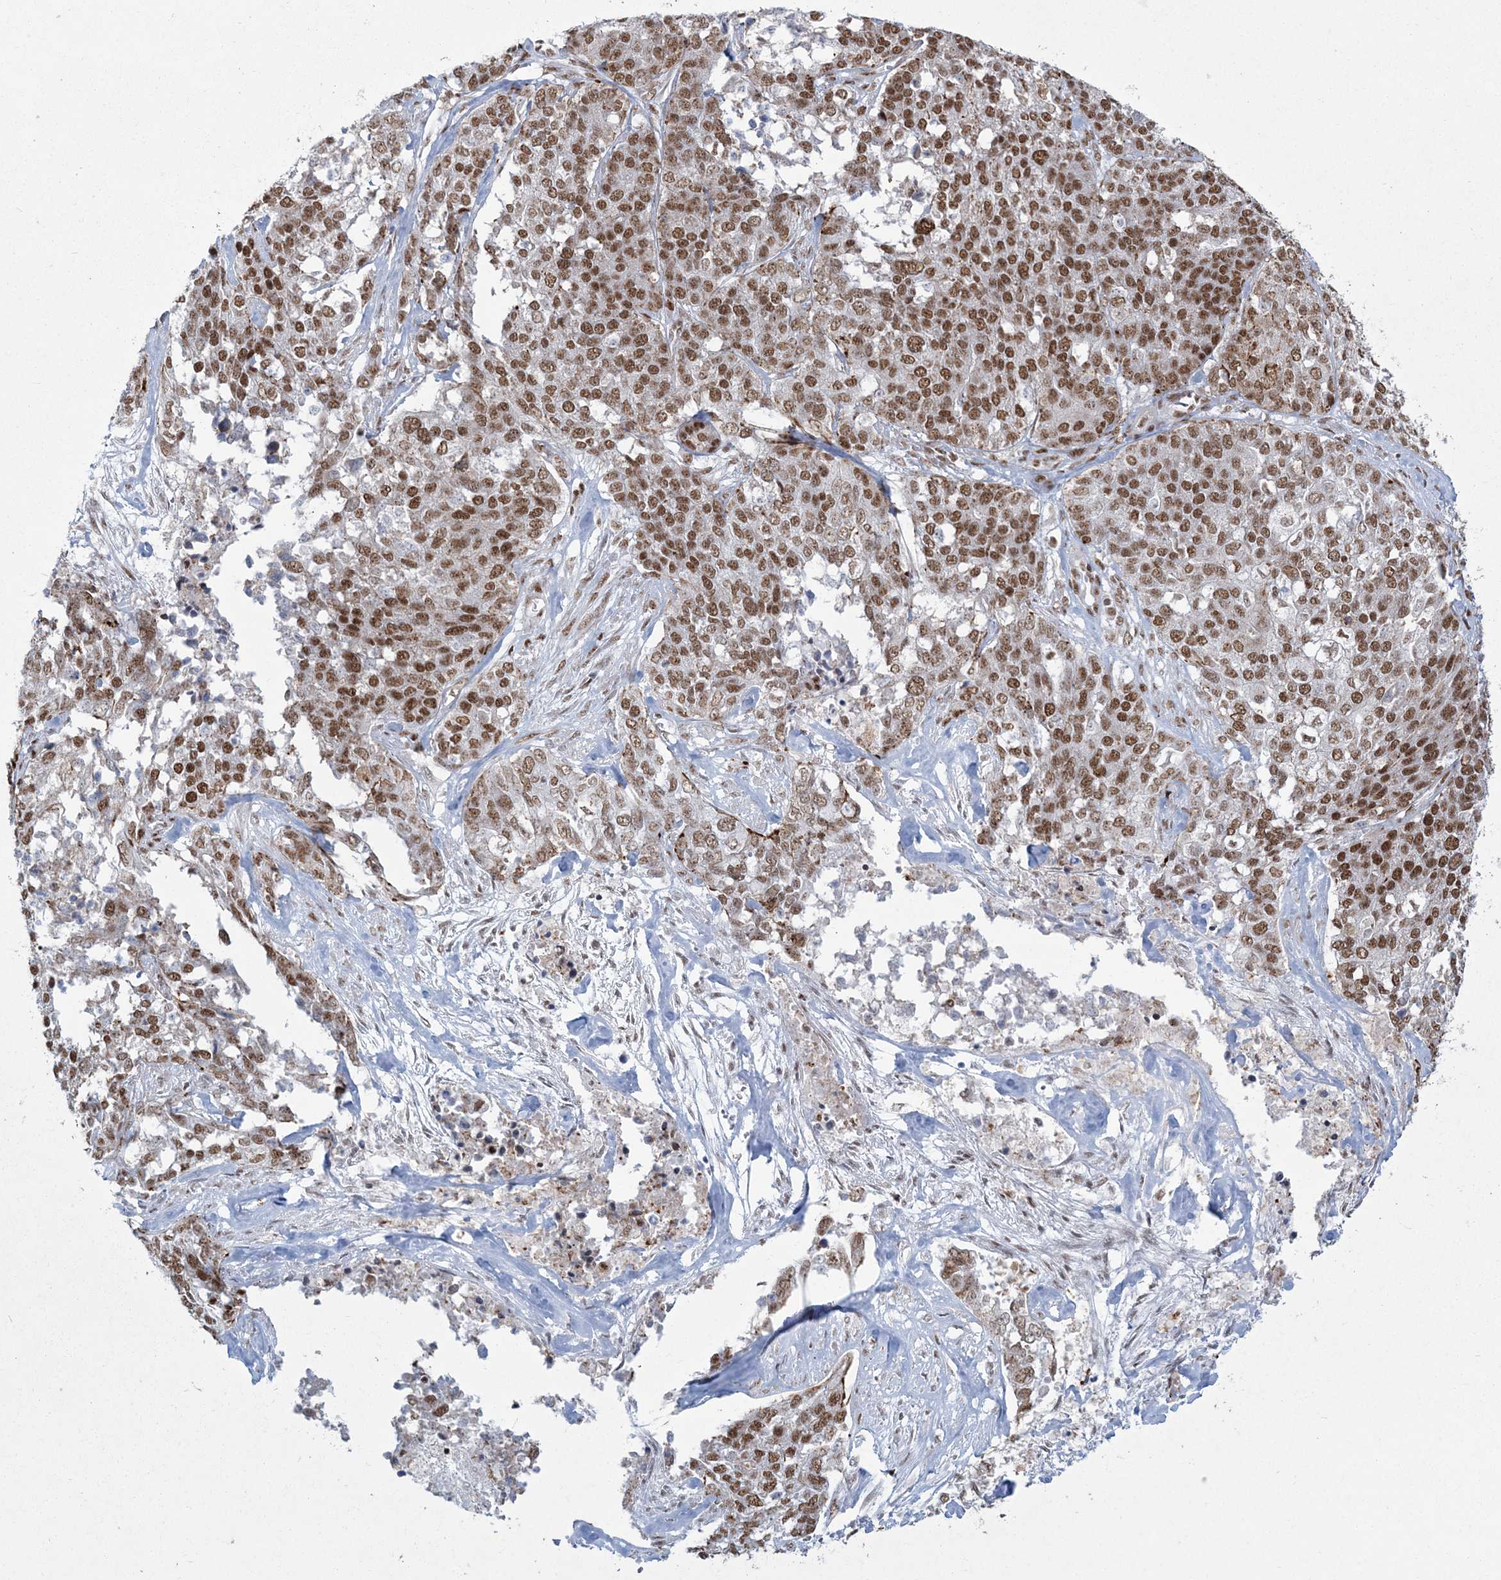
{"staining": {"intensity": "moderate", "quantity": ">75%", "location": "nuclear"}, "tissue": "ovarian cancer", "cell_type": "Tumor cells", "image_type": "cancer", "snomed": [{"axis": "morphology", "description": "Cystadenocarcinoma, serous, NOS"}, {"axis": "topography", "description": "Ovary"}], "caption": "Protein staining displays moderate nuclear staining in about >75% of tumor cells in ovarian cancer.", "gene": "RBM17", "patient": {"sex": "female", "age": 44}}